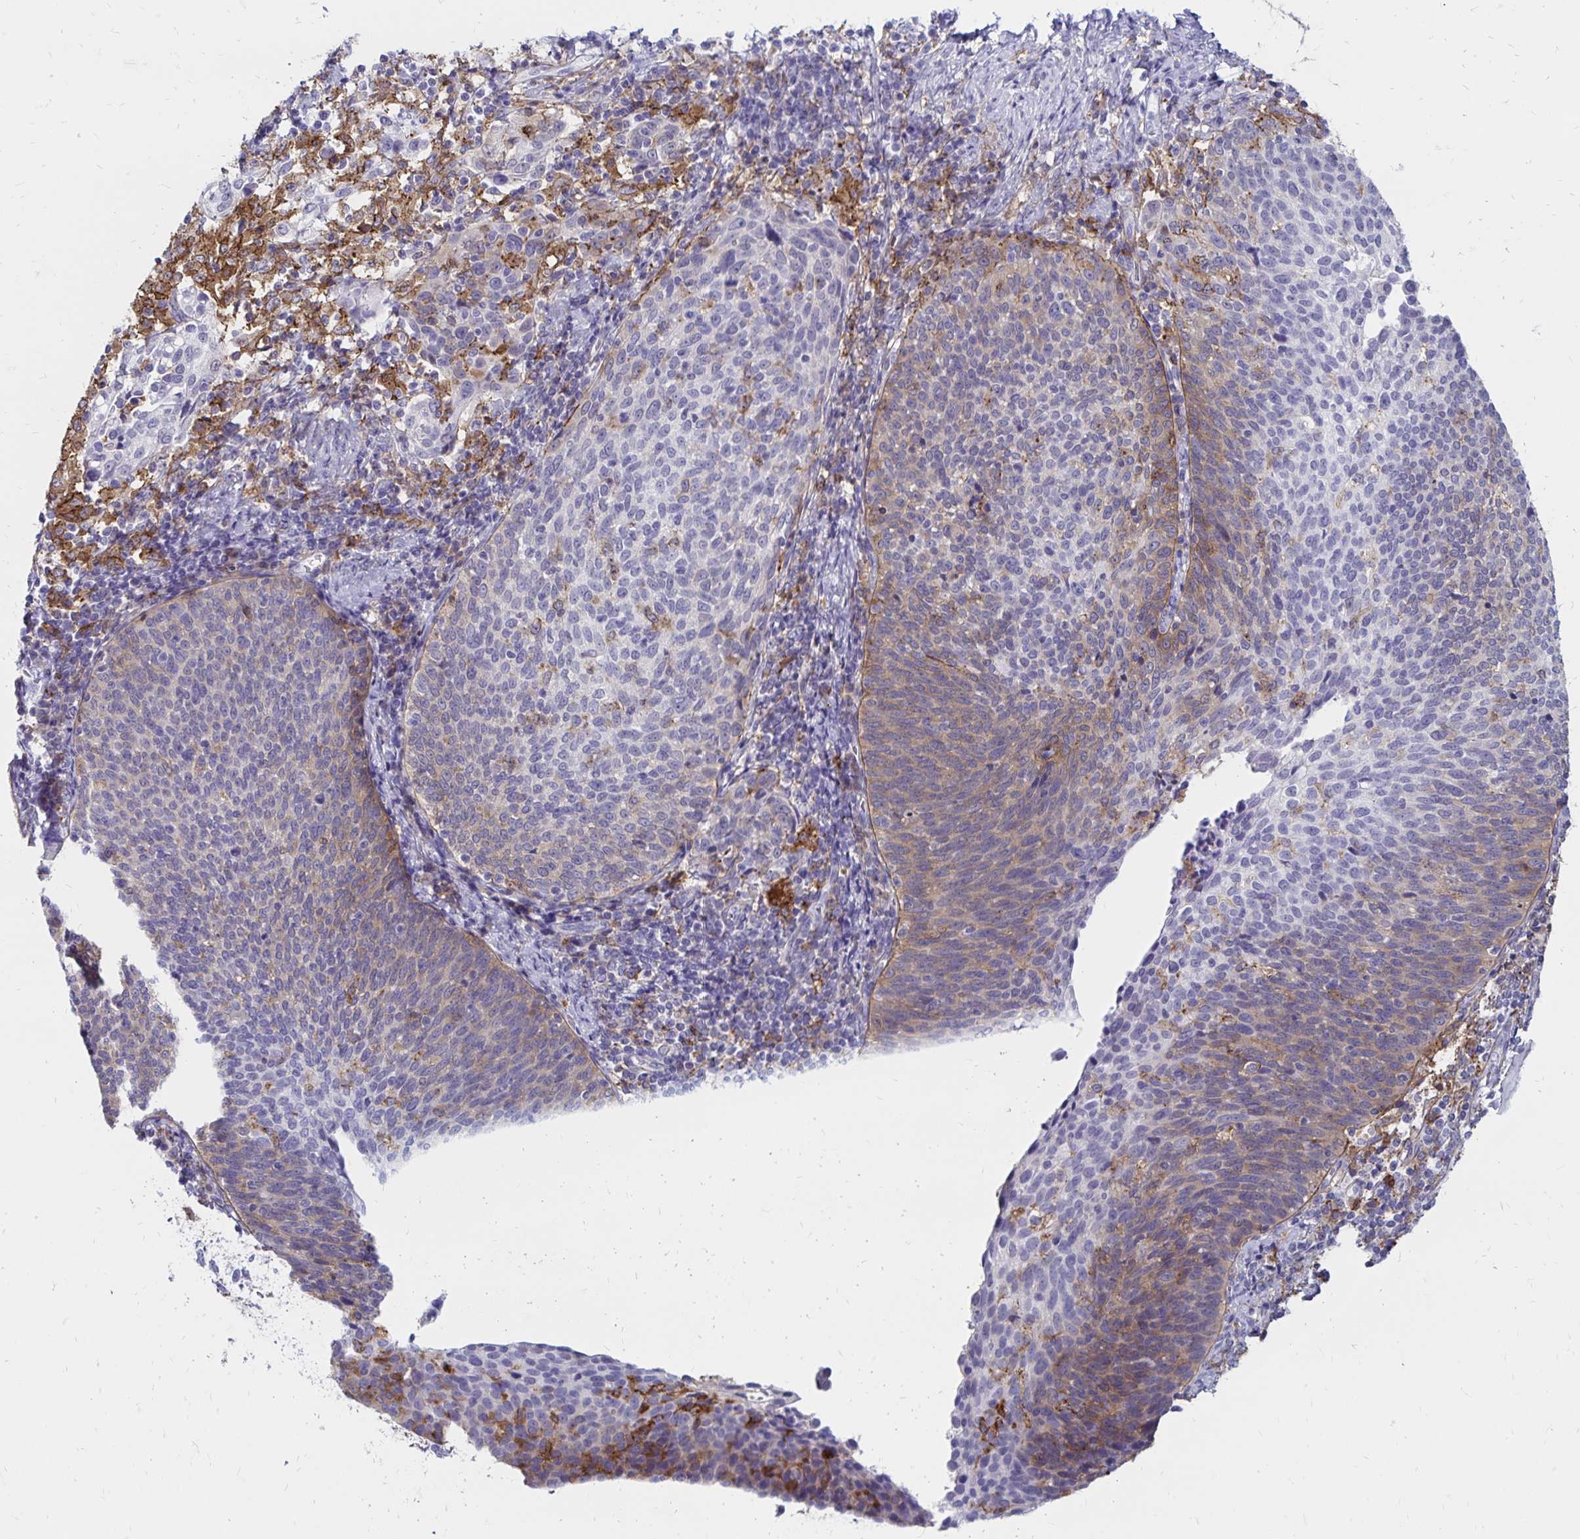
{"staining": {"intensity": "weak", "quantity": "25%-75%", "location": "cytoplasmic/membranous"}, "tissue": "cervical cancer", "cell_type": "Tumor cells", "image_type": "cancer", "snomed": [{"axis": "morphology", "description": "Squamous cell carcinoma, NOS"}, {"axis": "topography", "description": "Cervix"}], "caption": "Protein analysis of cervical cancer (squamous cell carcinoma) tissue displays weak cytoplasmic/membranous positivity in about 25%-75% of tumor cells.", "gene": "TNS3", "patient": {"sex": "female", "age": 61}}